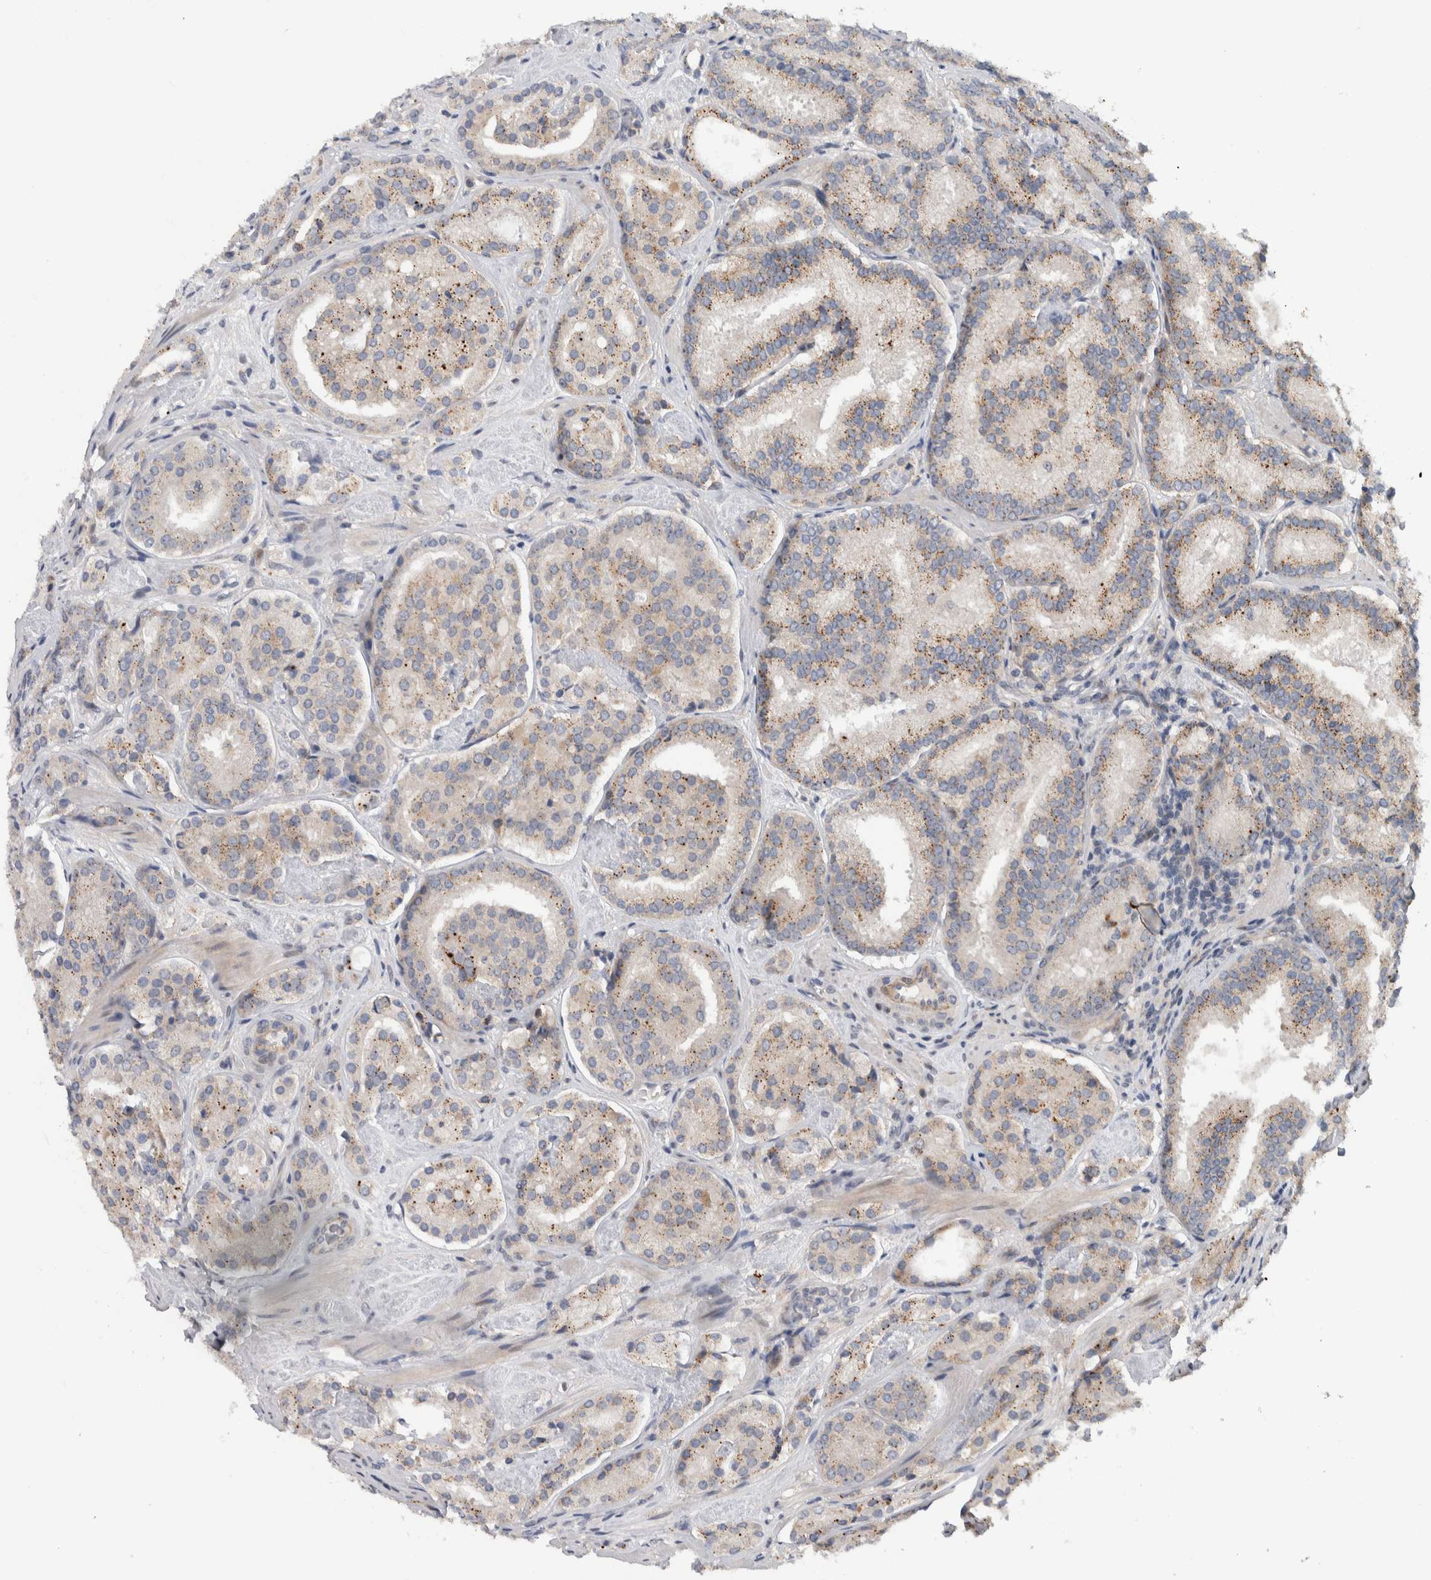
{"staining": {"intensity": "moderate", "quantity": ">75%", "location": "cytoplasmic/membranous"}, "tissue": "prostate cancer", "cell_type": "Tumor cells", "image_type": "cancer", "snomed": [{"axis": "morphology", "description": "Adenocarcinoma, Low grade"}, {"axis": "topography", "description": "Prostate"}], "caption": "Human adenocarcinoma (low-grade) (prostate) stained for a protein (brown) displays moderate cytoplasmic/membranous positive positivity in about >75% of tumor cells.", "gene": "PRRG4", "patient": {"sex": "male", "age": 69}}